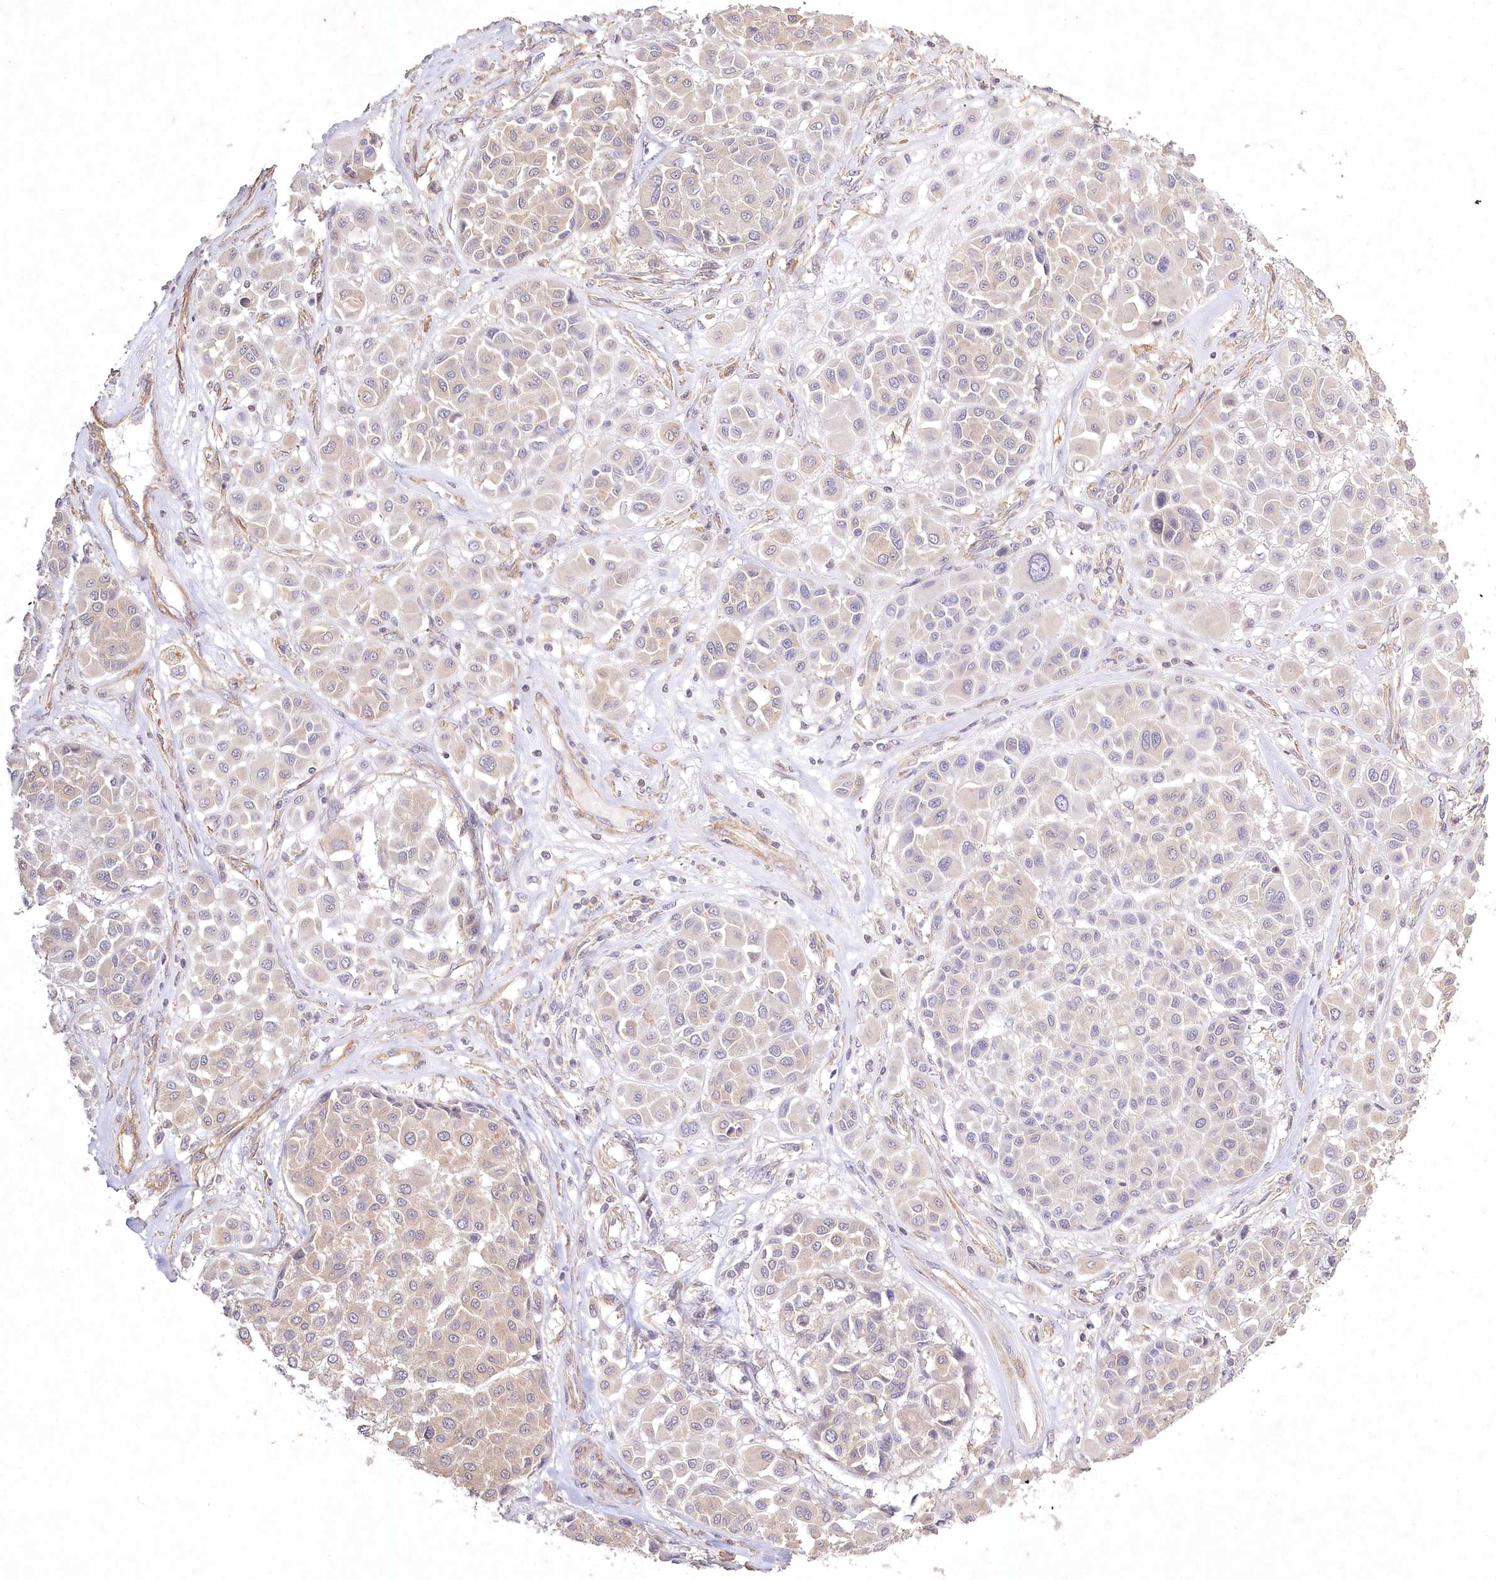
{"staining": {"intensity": "negative", "quantity": "none", "location": "none"}, "tissue": "melanoma", "cell_type": "Tumor cells", "image_type": "cancer", "snomed": [{"axis": "morphology", "description": "Malignant melanoma, Metastatic site"}, {"axis": "topography", "description": "Soft tissue"}], "caption": "Malignant melanoma (metastatic site) was stained to show a protein in brown. There is no significant staining in tumor cells.", "gene": "INPP4B", "patient": {"sex": "male", "age": 41}}